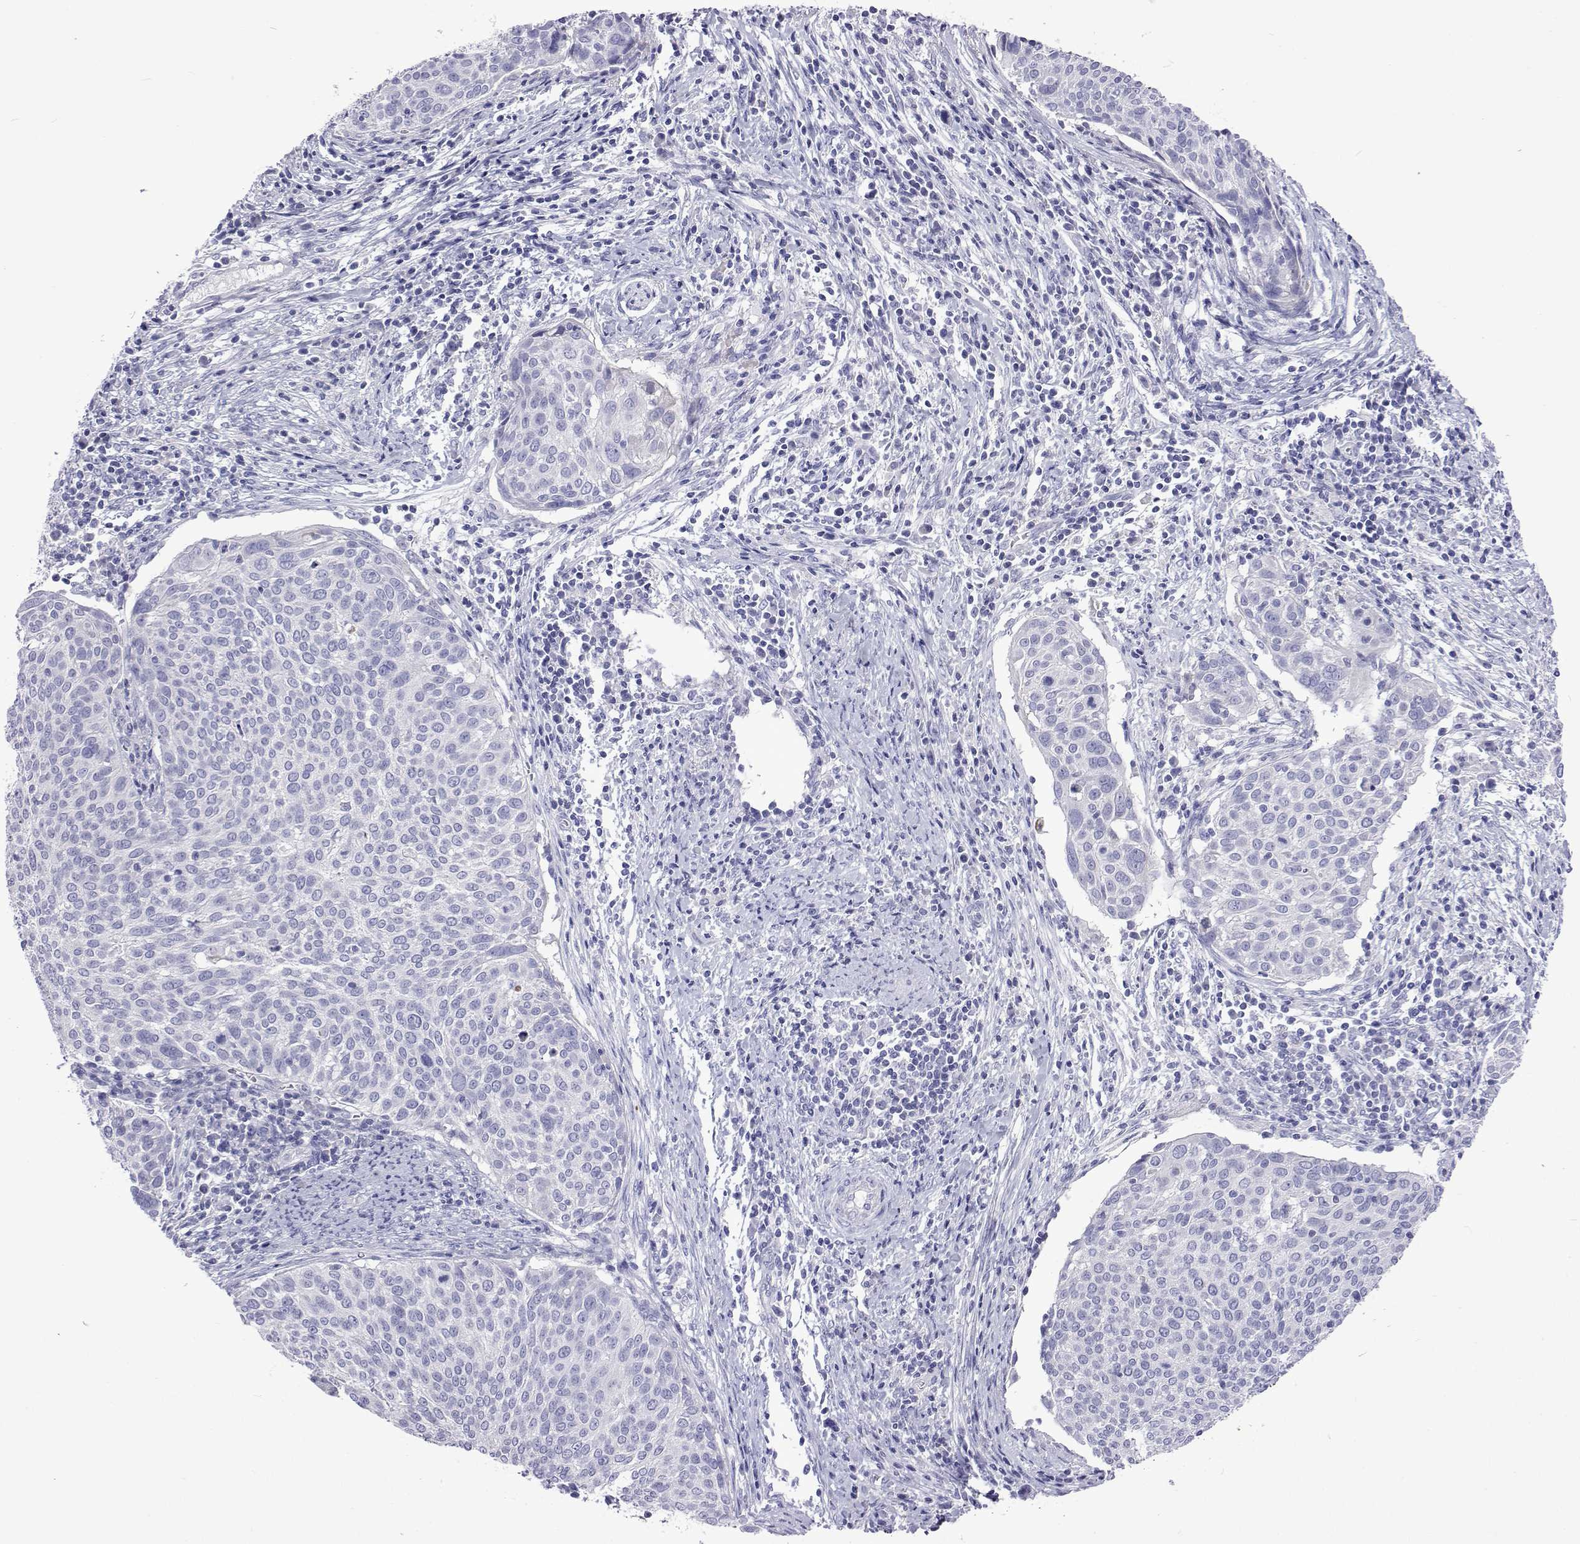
{"staining": {"intensity": "negative", "quantity": "none", "location": "none"}, "tissue": "cervical cancer", "cell_type": "Tumor cells", "image_type": "cancer", "snomed": [{"axis": "morphology", "description": "Squamous cell carcinoma, NOS"}, {"axis": "topography", "description": "Cervix"}], "caption": "Immunohistochemistry histopathology image of human cervical squamous cell carcinoma stained for a protein (brown), which demonstrates no staining in tumor cells.", "gene": "UMODL1", "patient": {"sex": "female", "age": 39}}